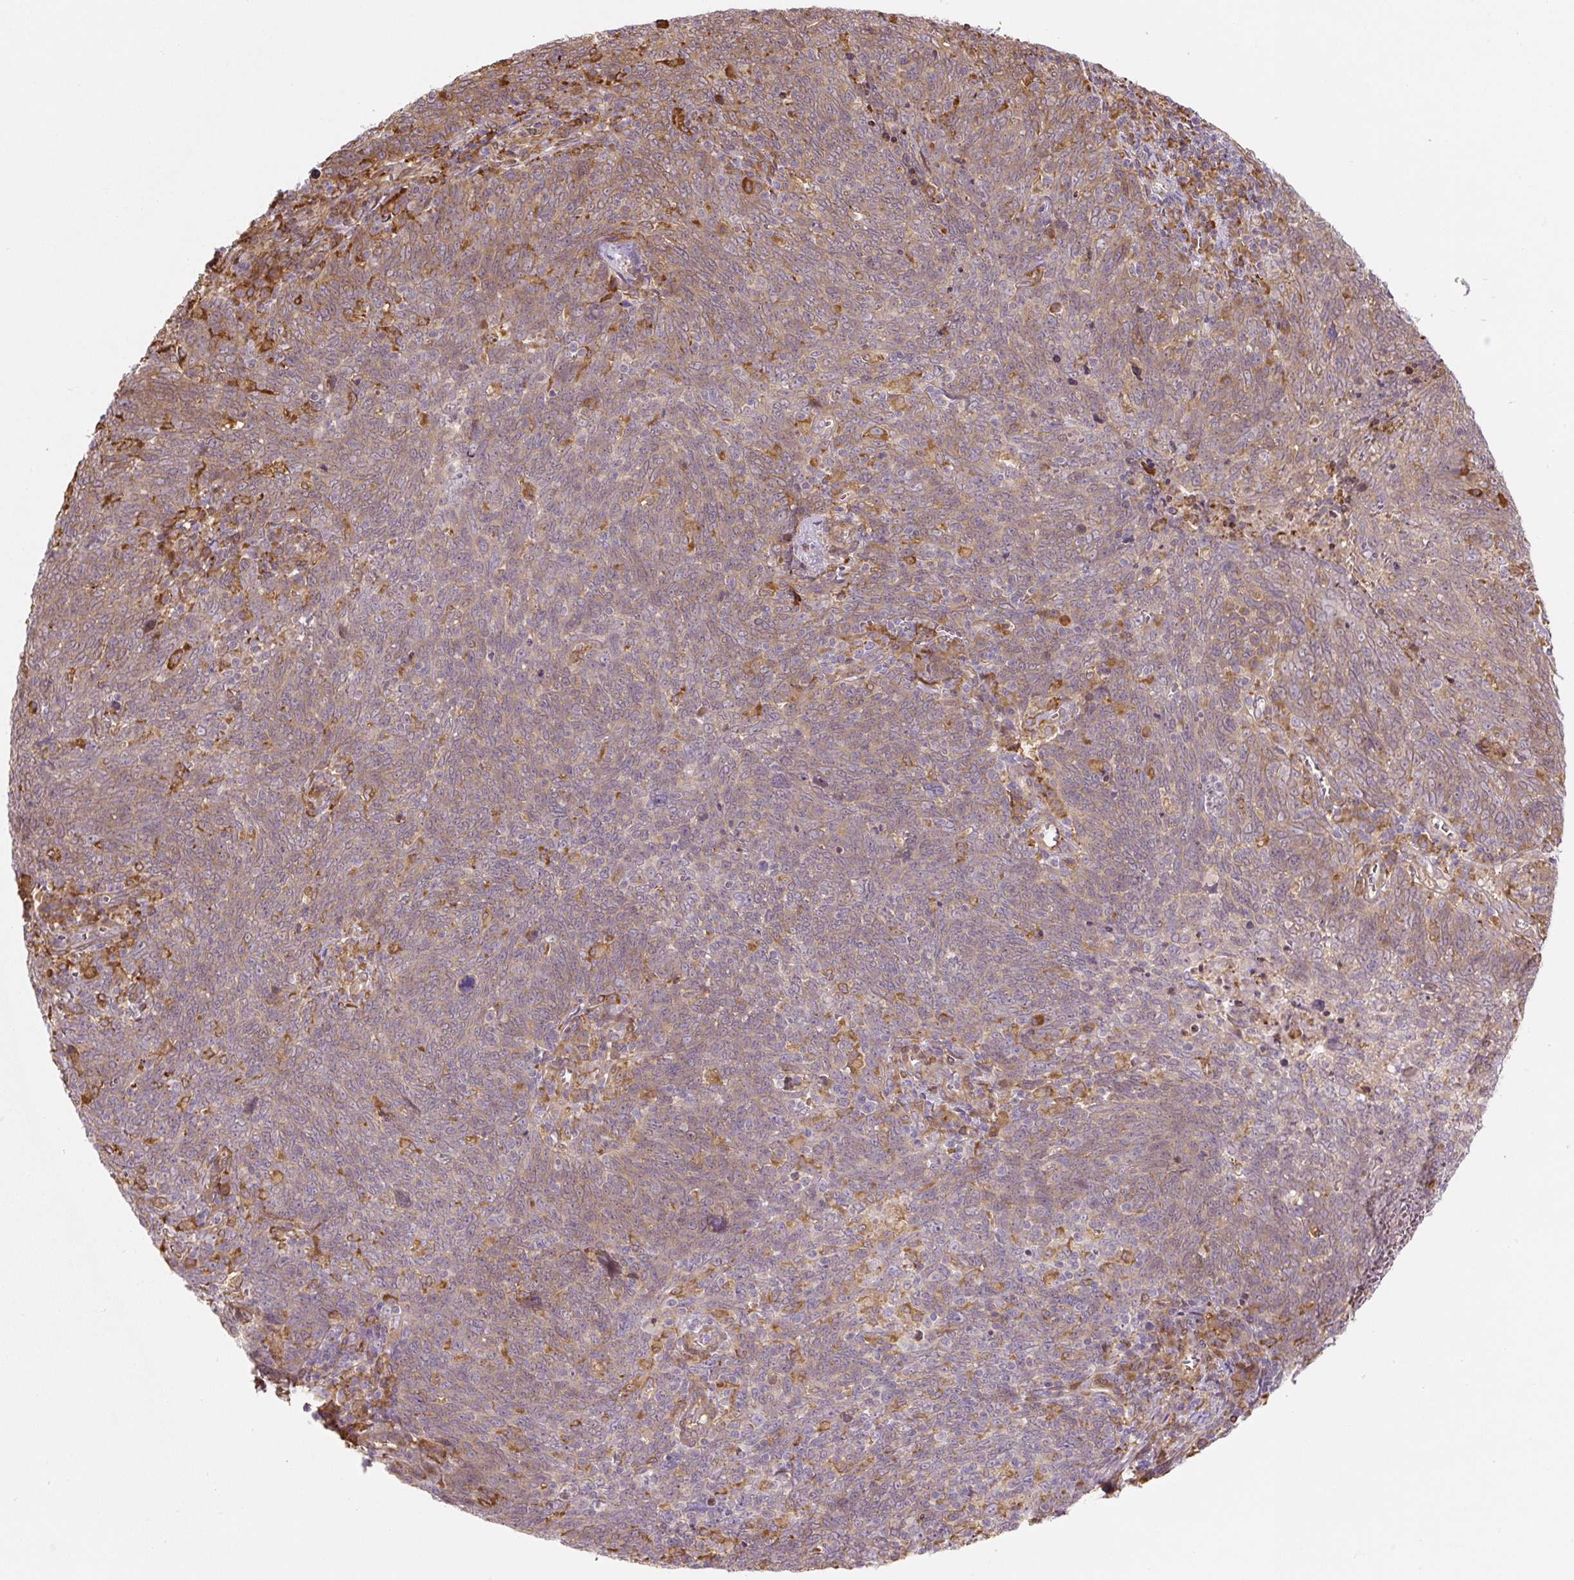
{"staining": {"intensity": "weak", "quantity": "25%-75%", "location": "cytoplasmic/membranous"}, "tissue": "lung cancer", "cell_type": "Tumor cells", "image_type": "cancer", "snomed": [{"axis": "morphology", "description": "Squamous cell carcinoma, NOS"}, {"axis": "topography", "description": "Lung"}], "caption": "Lung cancer stained with immunohistochemistry (IHC) displays weak cytoplasmic/membranous expression in approximately 25%-75% of tumor cells.", "gene": "RASA1", "patient": {"sex": "female", "age": 72}}